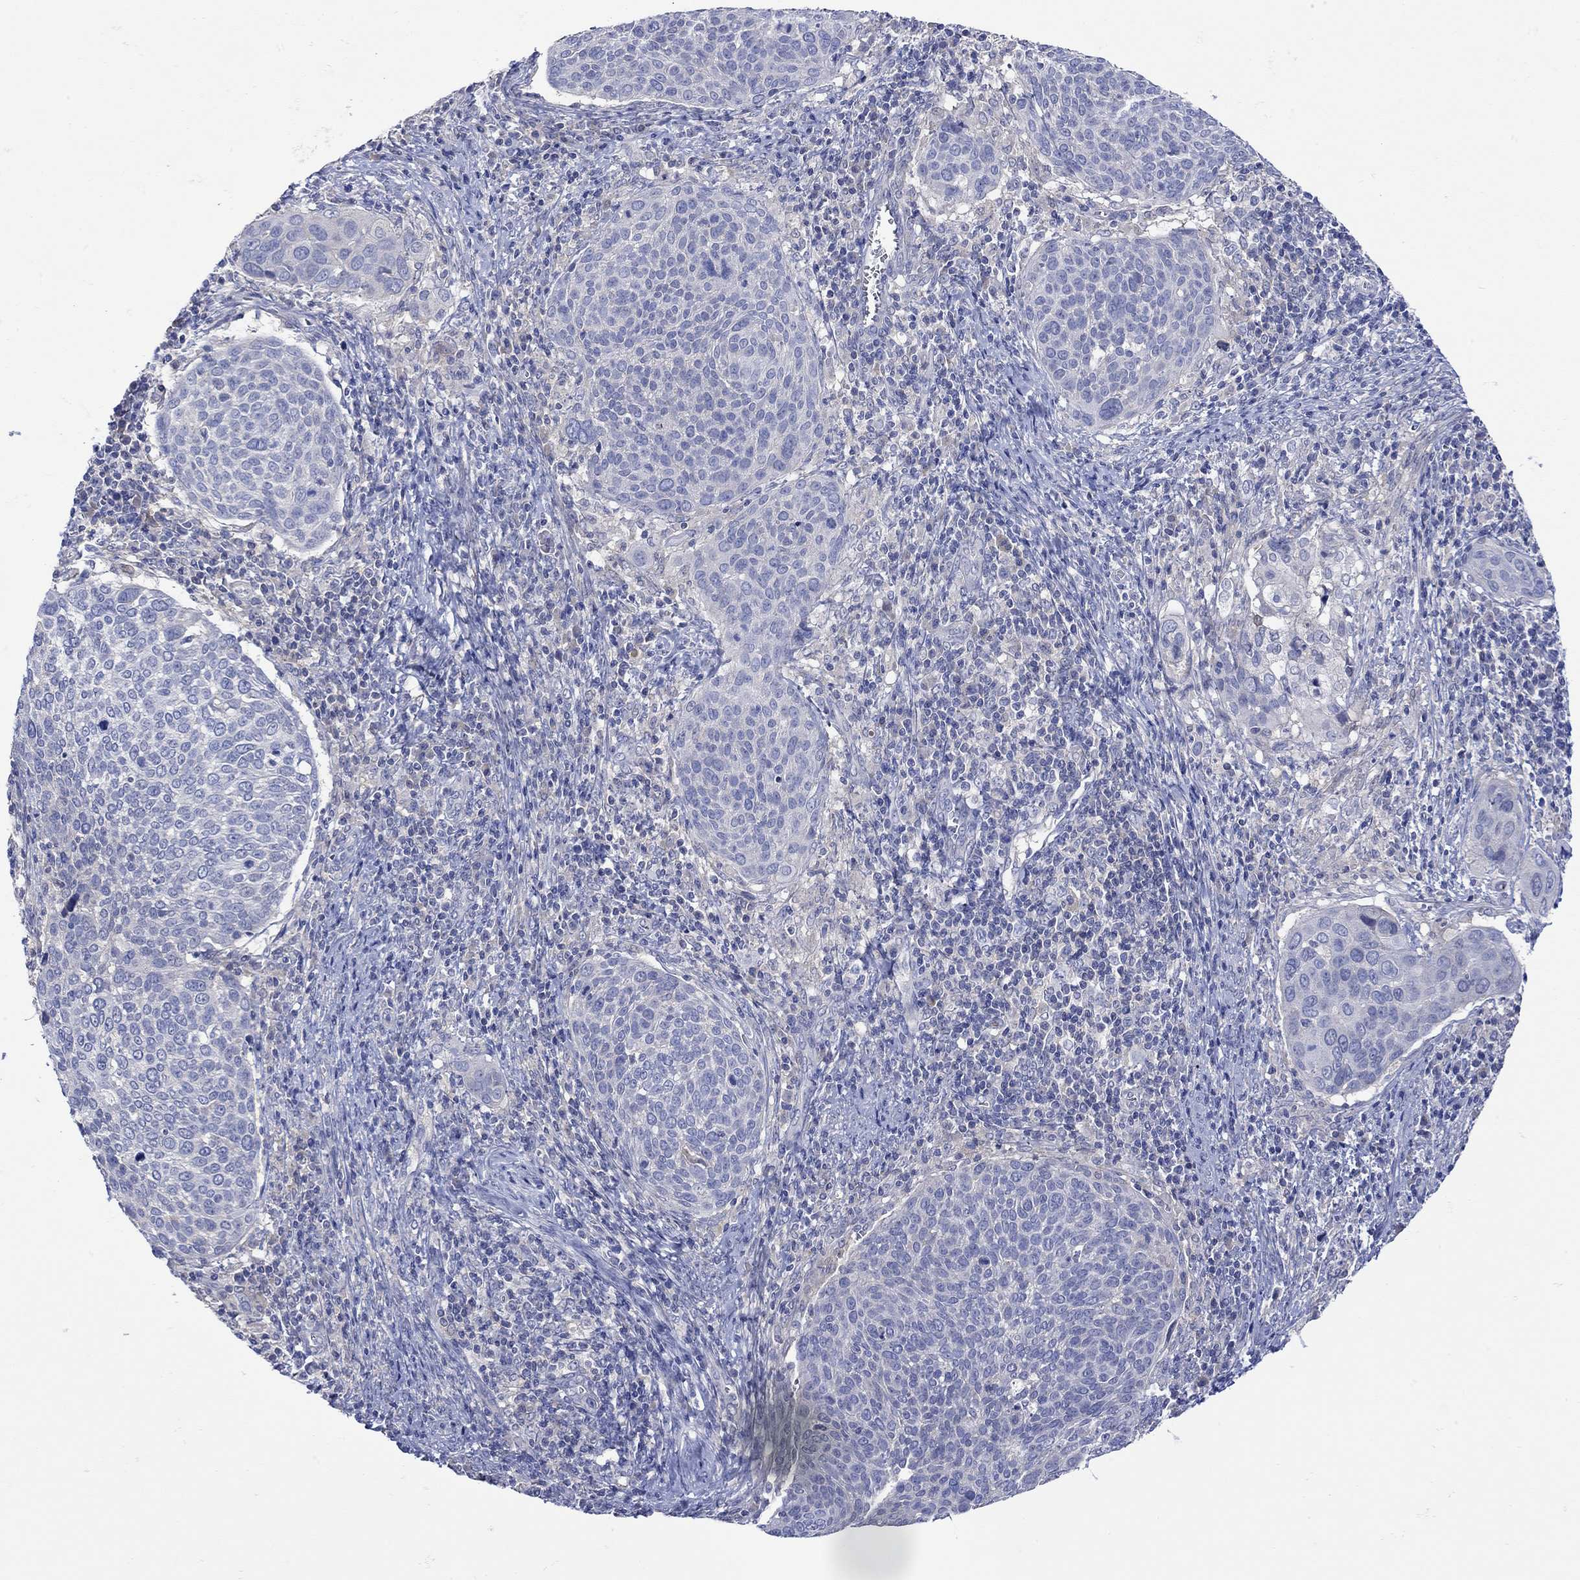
{"staining": {"intensity": "negative", "quantity": "none", "location": "none"}, "tissue": "cervical cancer", "cell_type": "Tumor cells", "image_type": "cancer", "snomed": [{"axis": "morphology", "description": "Squamous cell carcinoma, NOS"}, {"axis": "topography", "description": "Cervix"}], "caption": "High power microscopy micrograph of an immunohistochemistry image of cervical cancer (squamous cell carcinoma), revealing no significant expression in tumor cells. The staining was performed using DAB (3,3'-diaminobenzidine) to visualize the protein expression in brown, while the nuclei were stained in blue with hematoxylin (Magnification: 20x).", "gene": "MSI1", "patient": {"sex": "female", "age": 39}}